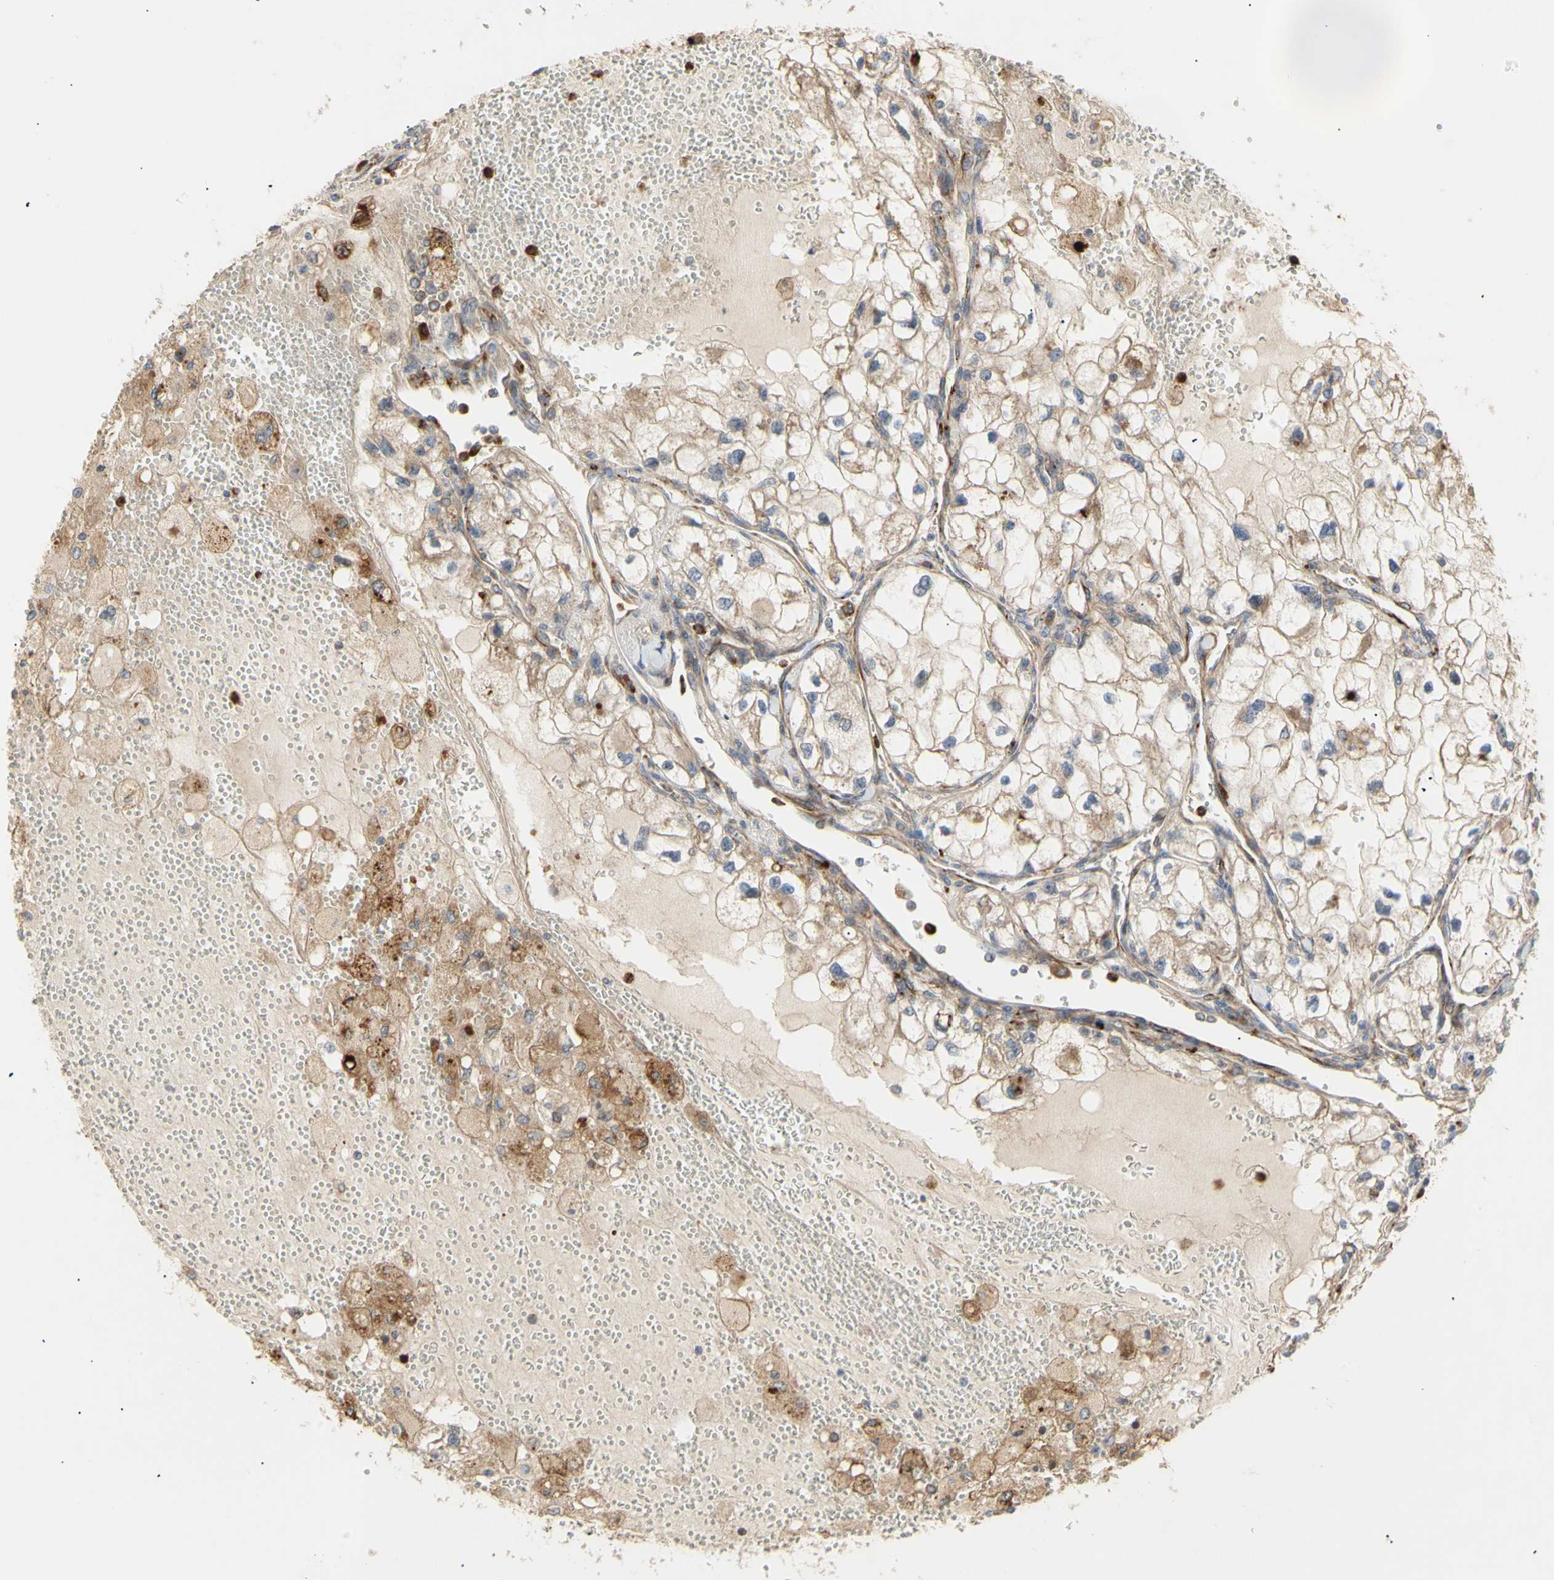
{"staining": {"intensity": "weak", "quantity": ">75%", "location": "cytoplasmic/membranous"}, "tissue": "renal cancer", "cell_type": "Tumor cells", "image_type": "cancer", "snomed": [{"axis": "morphology", "description": "Adenocarcinoma, NOS"}, {"axis": "topography", "description": "Kidney"}], "caption": "IHC micrograph of renal cancer stained for a protein (brown), which reveals low levels of weak cytoplasmic/membranous expression in approximately >75% of tumor cells.", "gene": "TUBG2", "patient": {"sex": "female", "age": 70}}